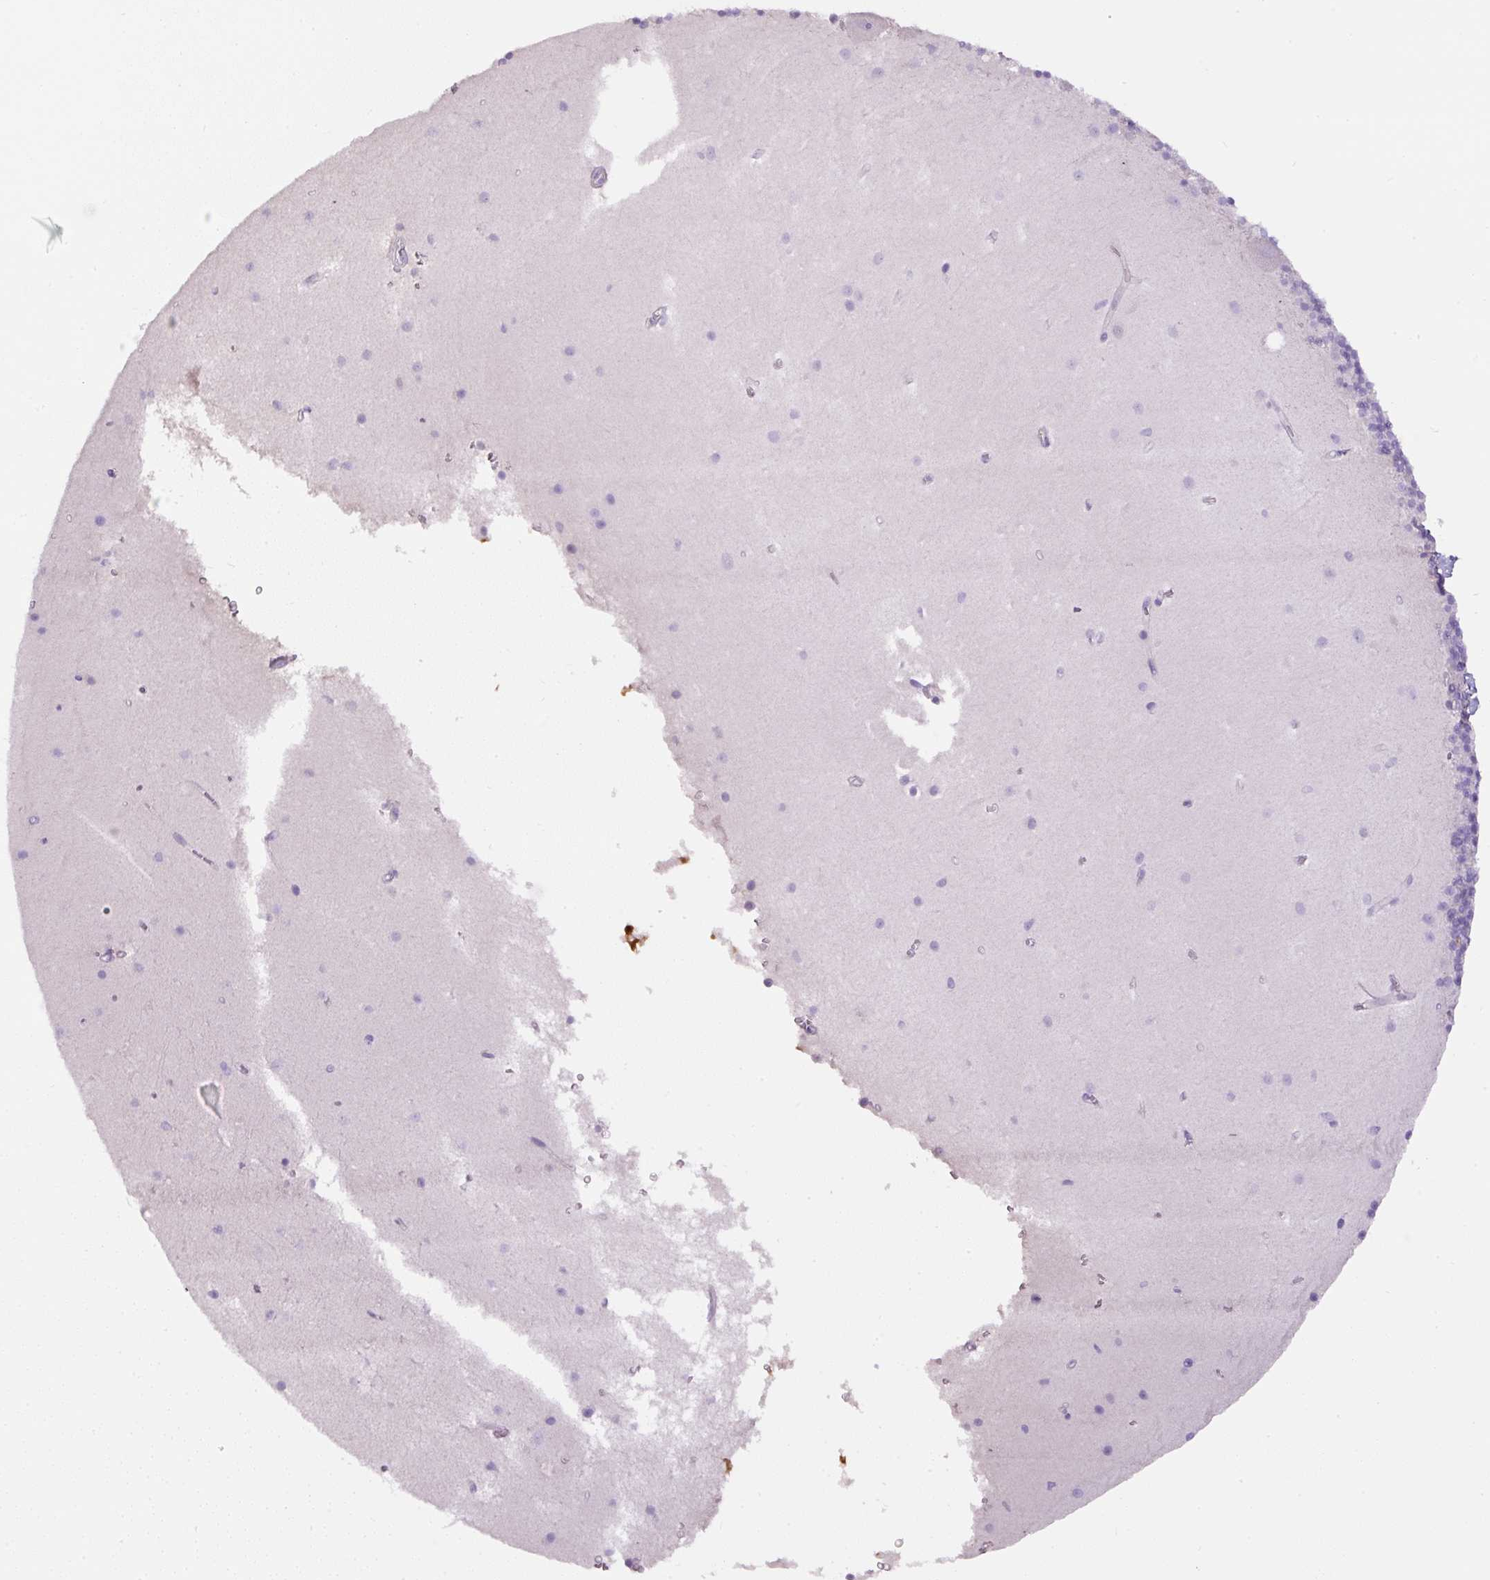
{"staining": {"intensity": "negative", "quantity": "none", "location": "none"}, "tissue": "cerebellum", "cell_type": "Cells in granular layer", "image_type": "normal", "snomed": [{"axis": "morphology", "description": "Normal tissue, NOS"}, {"axis": "topography", "description": "Cerebellum"}], "caption": "High magnification brightfield microscopy of unremarkable cerebellum stained with DAB (brown) and counterstained with hematoxylin (blue): cells in granular layer show no significant staining. (Immunohistochemistry, brightfield microscopy, high magnification).", "gene": "APOA1", "patient": {"sex": "male", "age": 54}}